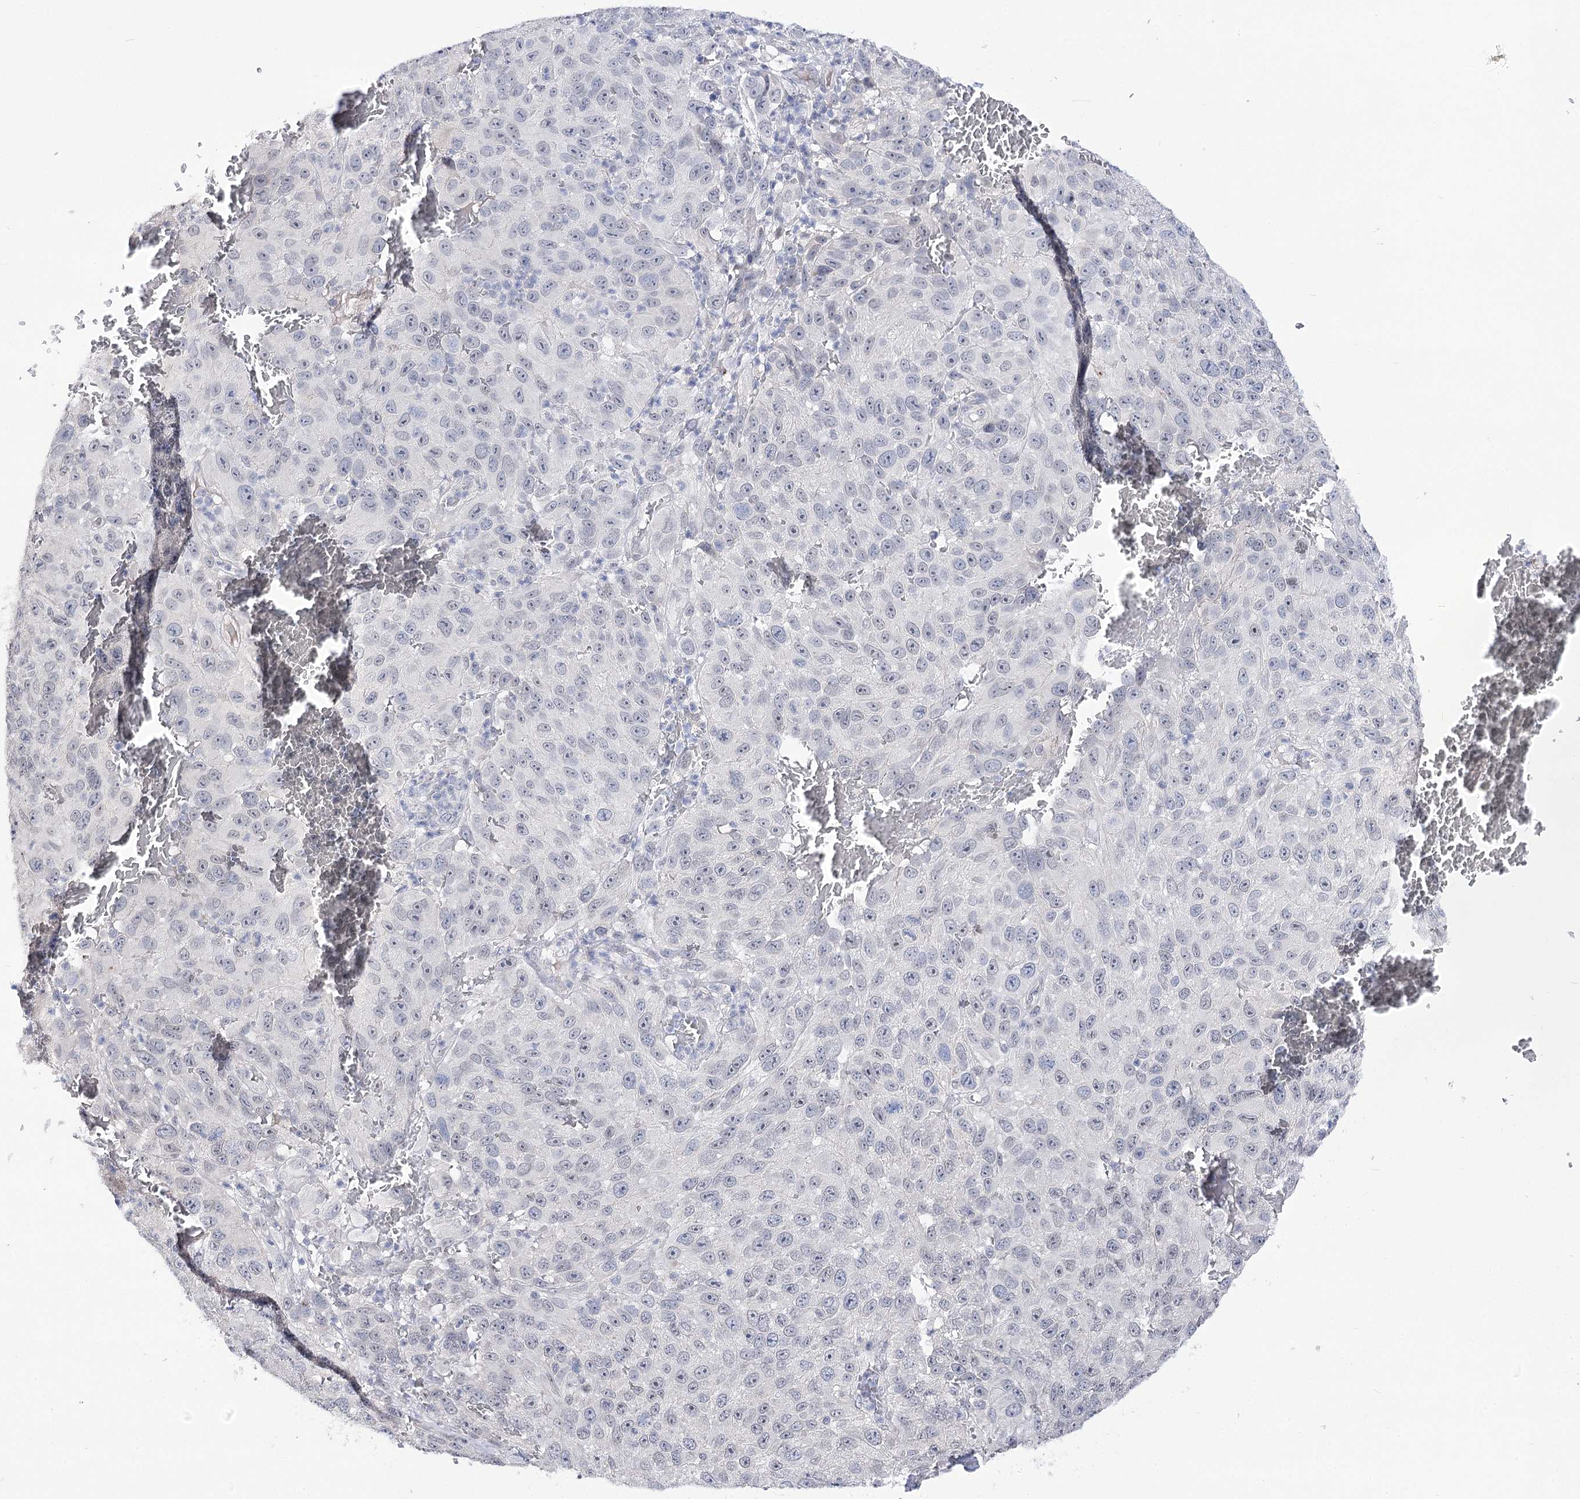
{"staining": {"intensity": "negative", "quantity": "none", "location": "none"}, "tissue": "melanoma", "cell_type": "Tumor cells", "image_type": "cancer", "snomed": [{"axis": "morphology", "description": "Malignant melanoma, NOS"}, {"axis": "topography", "description": "Skin"}], "caption": "High magnification brightfield microscopy of melanoma stained with DAB (3,3'-diaminobenzidine) (brown) and counterstained with hematoxylin (blue): tumor cells show no significant positivity.", "gene": "ATP10B", "patient": {"sex": "female", "age": 96}}